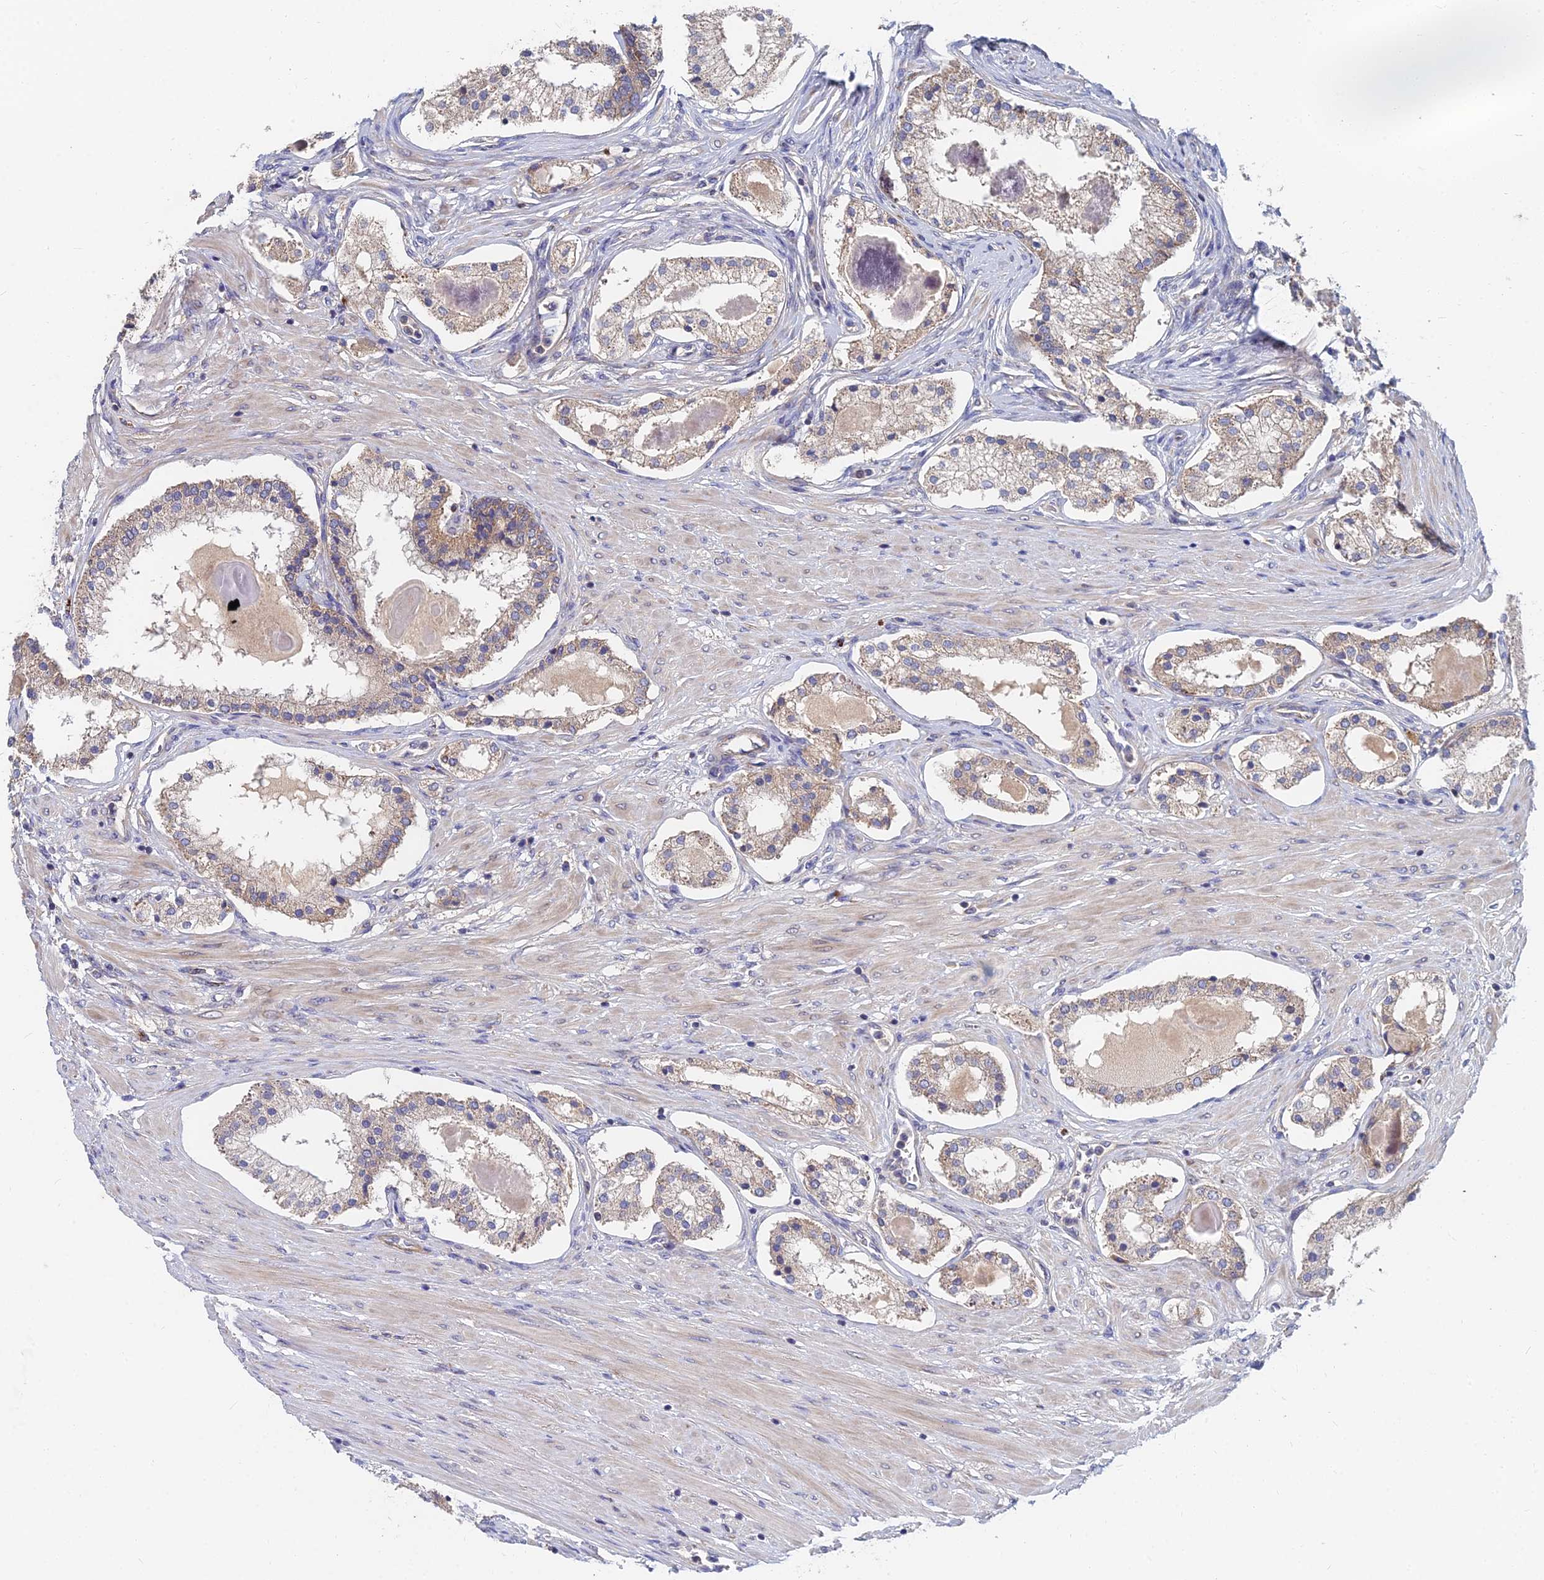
{"staining": {"intensity": "weak", "quantity": "25%-75%", "location": "cytoplasmic/membranous"}, "tissue": "prostate cancer", "cell_type": "Tumor cells", "image_type": "cancer", "snomed": [{"axis": "morphology", "description": "Adenocarcinoma, Low grade"}, {"axis": "topography", "description": "Prostate"}], "caption": "Prostate adenocarcinoma (low-grade) was stained to show a protein in brown. There is low levels of weak cytoplasmic/membranous staining in about 25%-75% of tumor cells.", "gene": "CCZ1", "patient": {"sex": "male", "age": 59}}